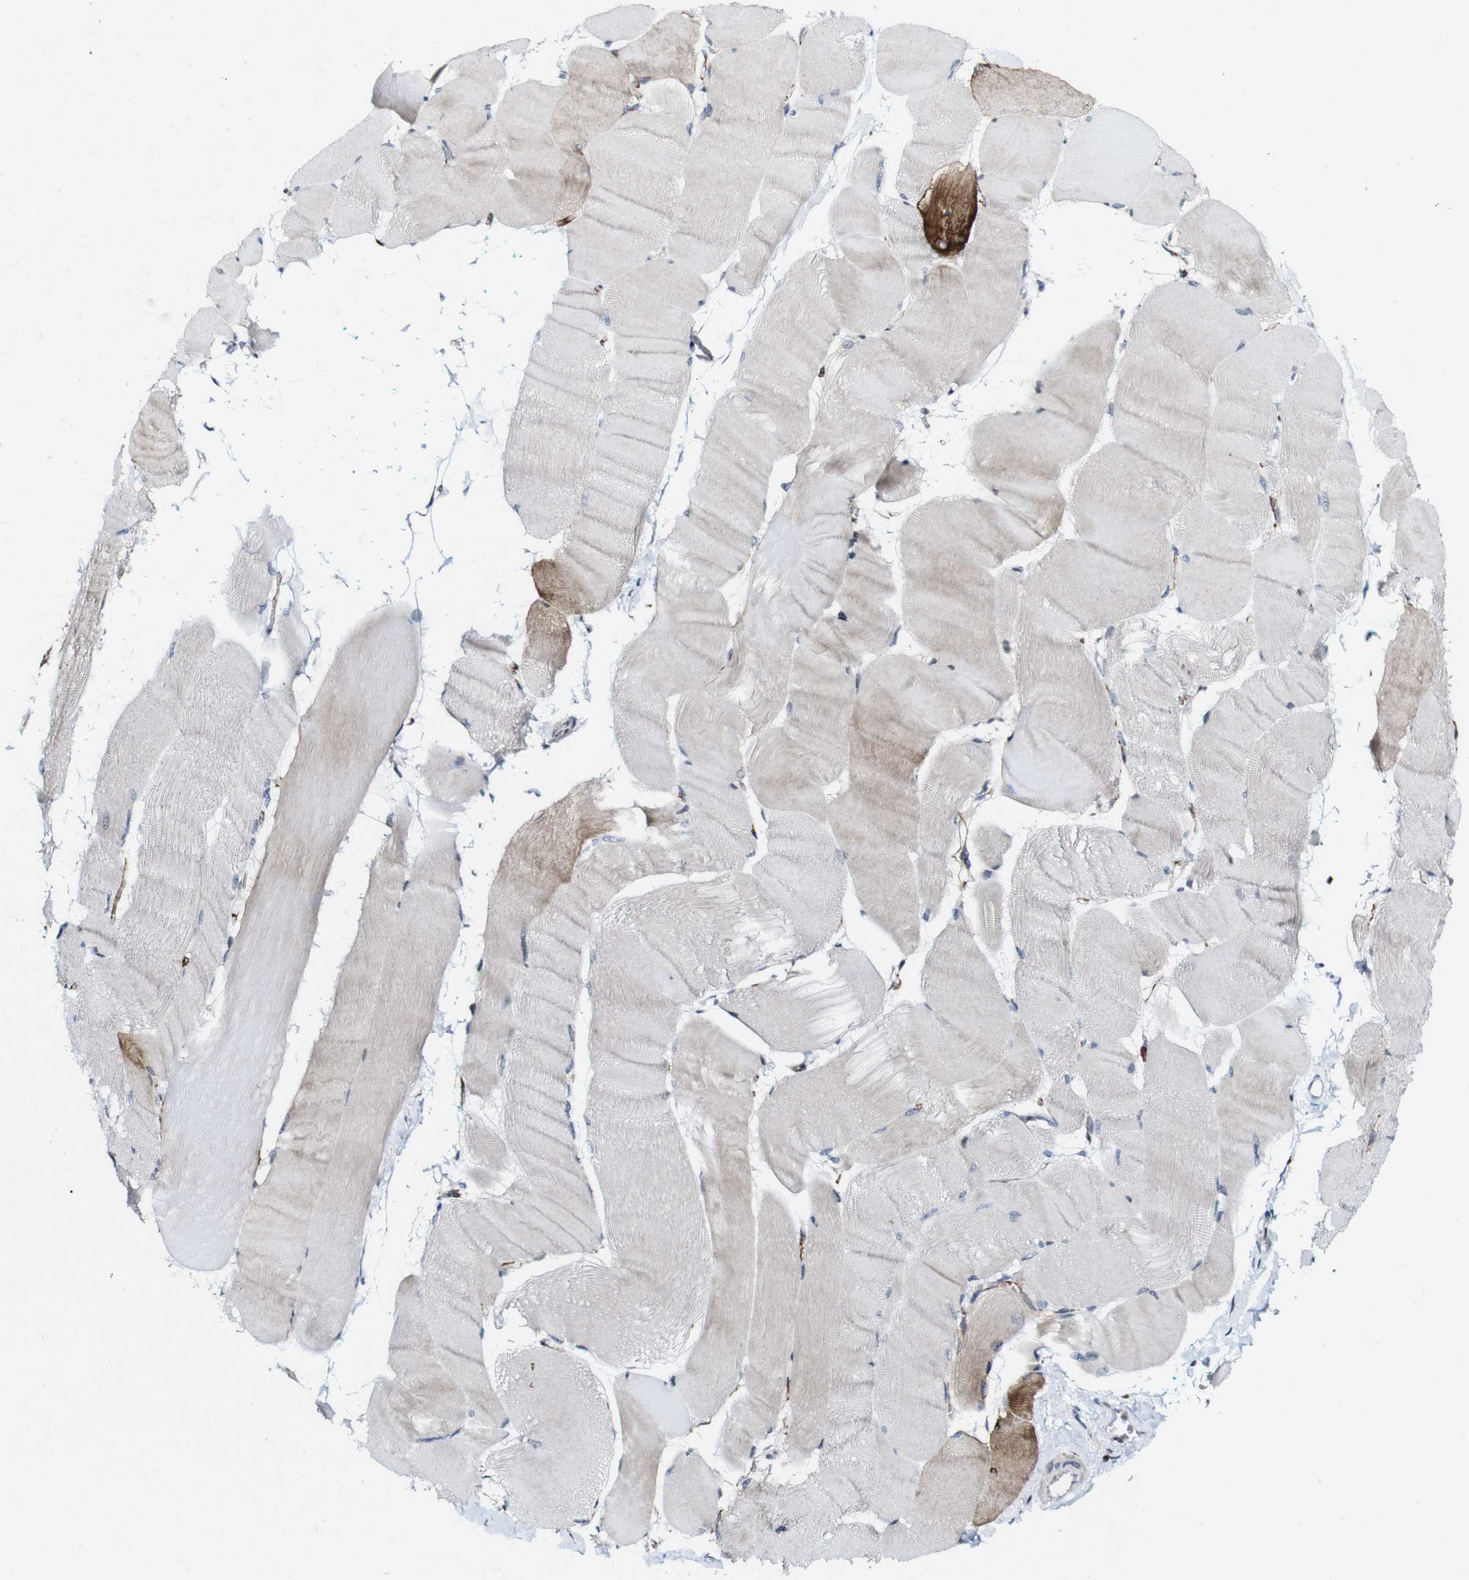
{"staining": {"intensity": "negative", "quantity": "none", "location": "none"}, "tissue": "skeletal muscle", "cell_type": "Myocytes", "image_type": "normal", "snomed": [{"axis": "morphology", "description": "Normal tissue, NOS"}, {"axis": "morphology", "description": "Squamous cell carcinoma, NOS"}, {"axis": "topography", "description": "Skeletal muscle"}], "caption": "There is no significant staining in myocytes of skeletal muscle. (DAB (3,3'-diaminobenzidine) IHC, high magnification).", "gene": "JAK2", "patient": {"sex": "male", "age": 51}}